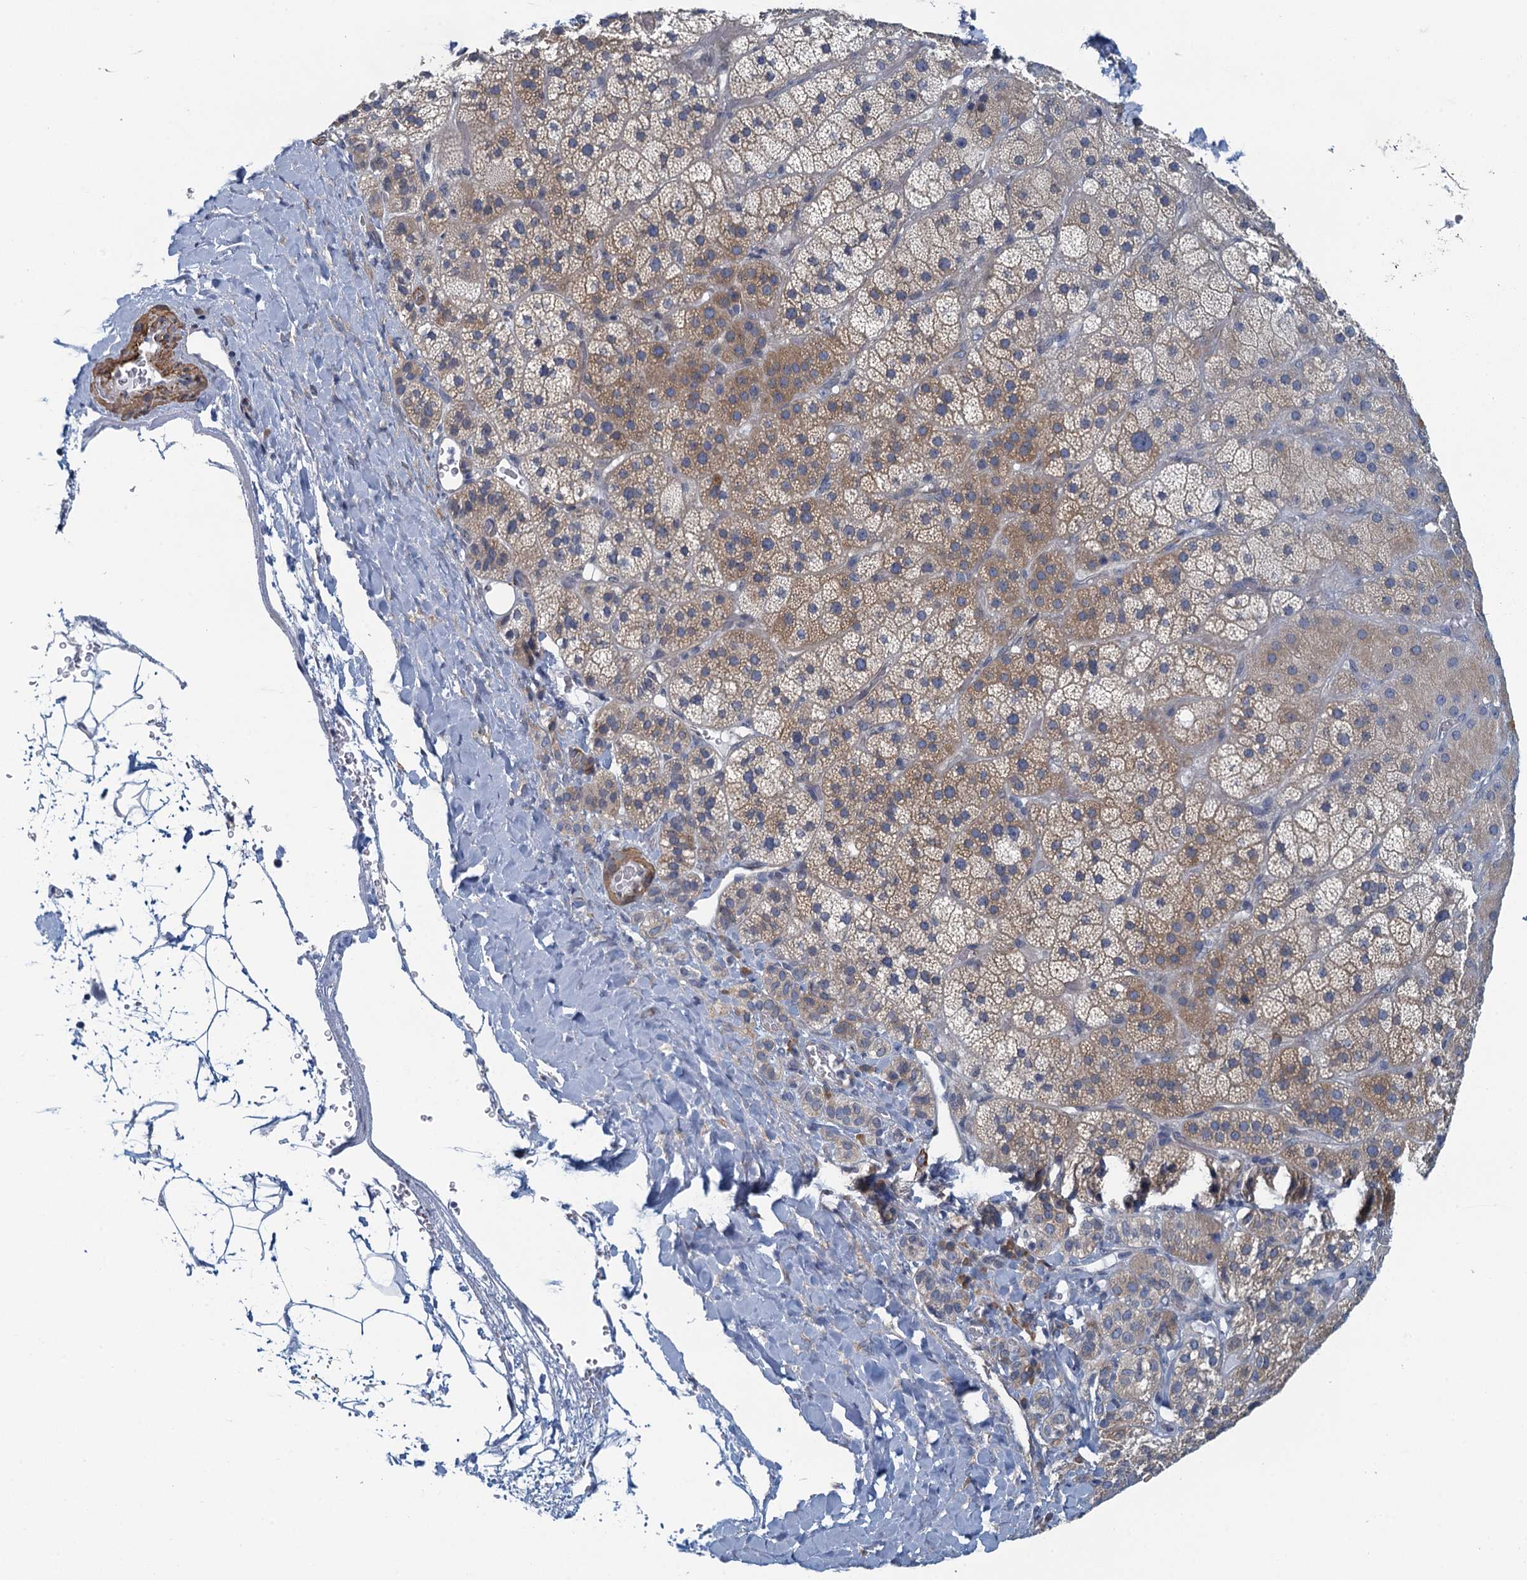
{"staining": {"intensity": "moderate", "quantity": ">75%", "location": "cytoplasmic/membranous"}, "tissue": "adrenal gland", "cell_type": "Glandular cells", "image_type": "normal", "snomed": [{"axis": "morphology", "description": "Normal tissue, NOS"}, {"axis": "topography", "description": "Adrenal gland"}], "caption": "Protein expression analysis of normal human adrenal gland reveals moderate cytoplasmic/membranous expression in about >75% of glandular cells.", "gene": "ALG2", "patient": {"sex": "male", "age": 57}}